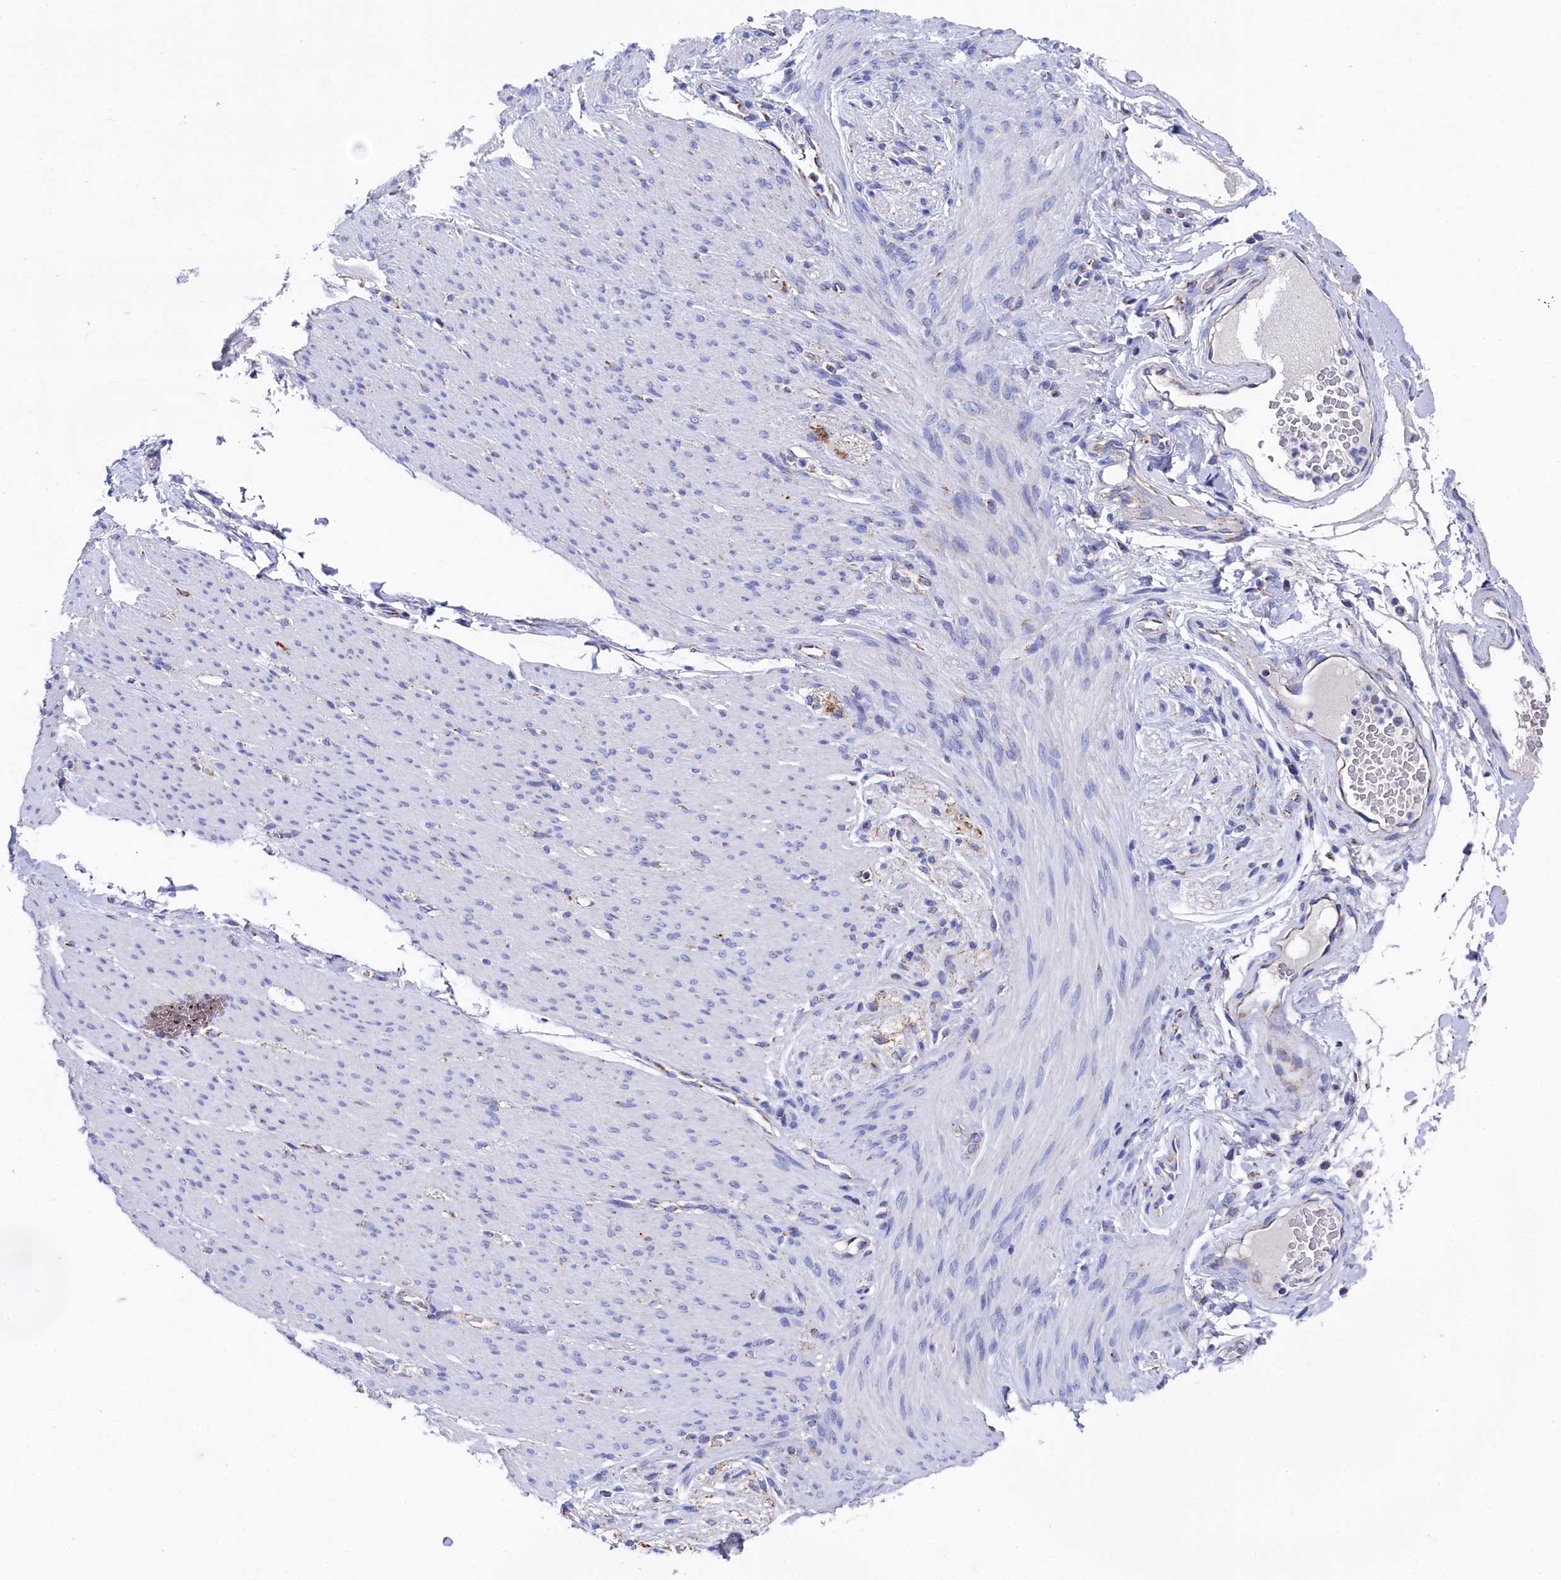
{"staining": {"intensity": "negative", "quantity": "none", "location": "none"}, "tissue": "adipose tissue", "cell_type": "Adipocytes", "image_type": "normal", "snomed": [{"axis": "morphology", "description": "Normal tissue, NOS"}, {"axis": "topography", "description": "Colon"}, {"axis": "topography", "description": "Peripheral nerve tissue"}], "caption": "An IHC image of normal adipose tissue is shown. There is no staining in adipocytes of adipose tissue. (DAB immunohistochemistry, high magnification).", "gene": "MMAB", "patient": {"sex": "female", "age": 61}}